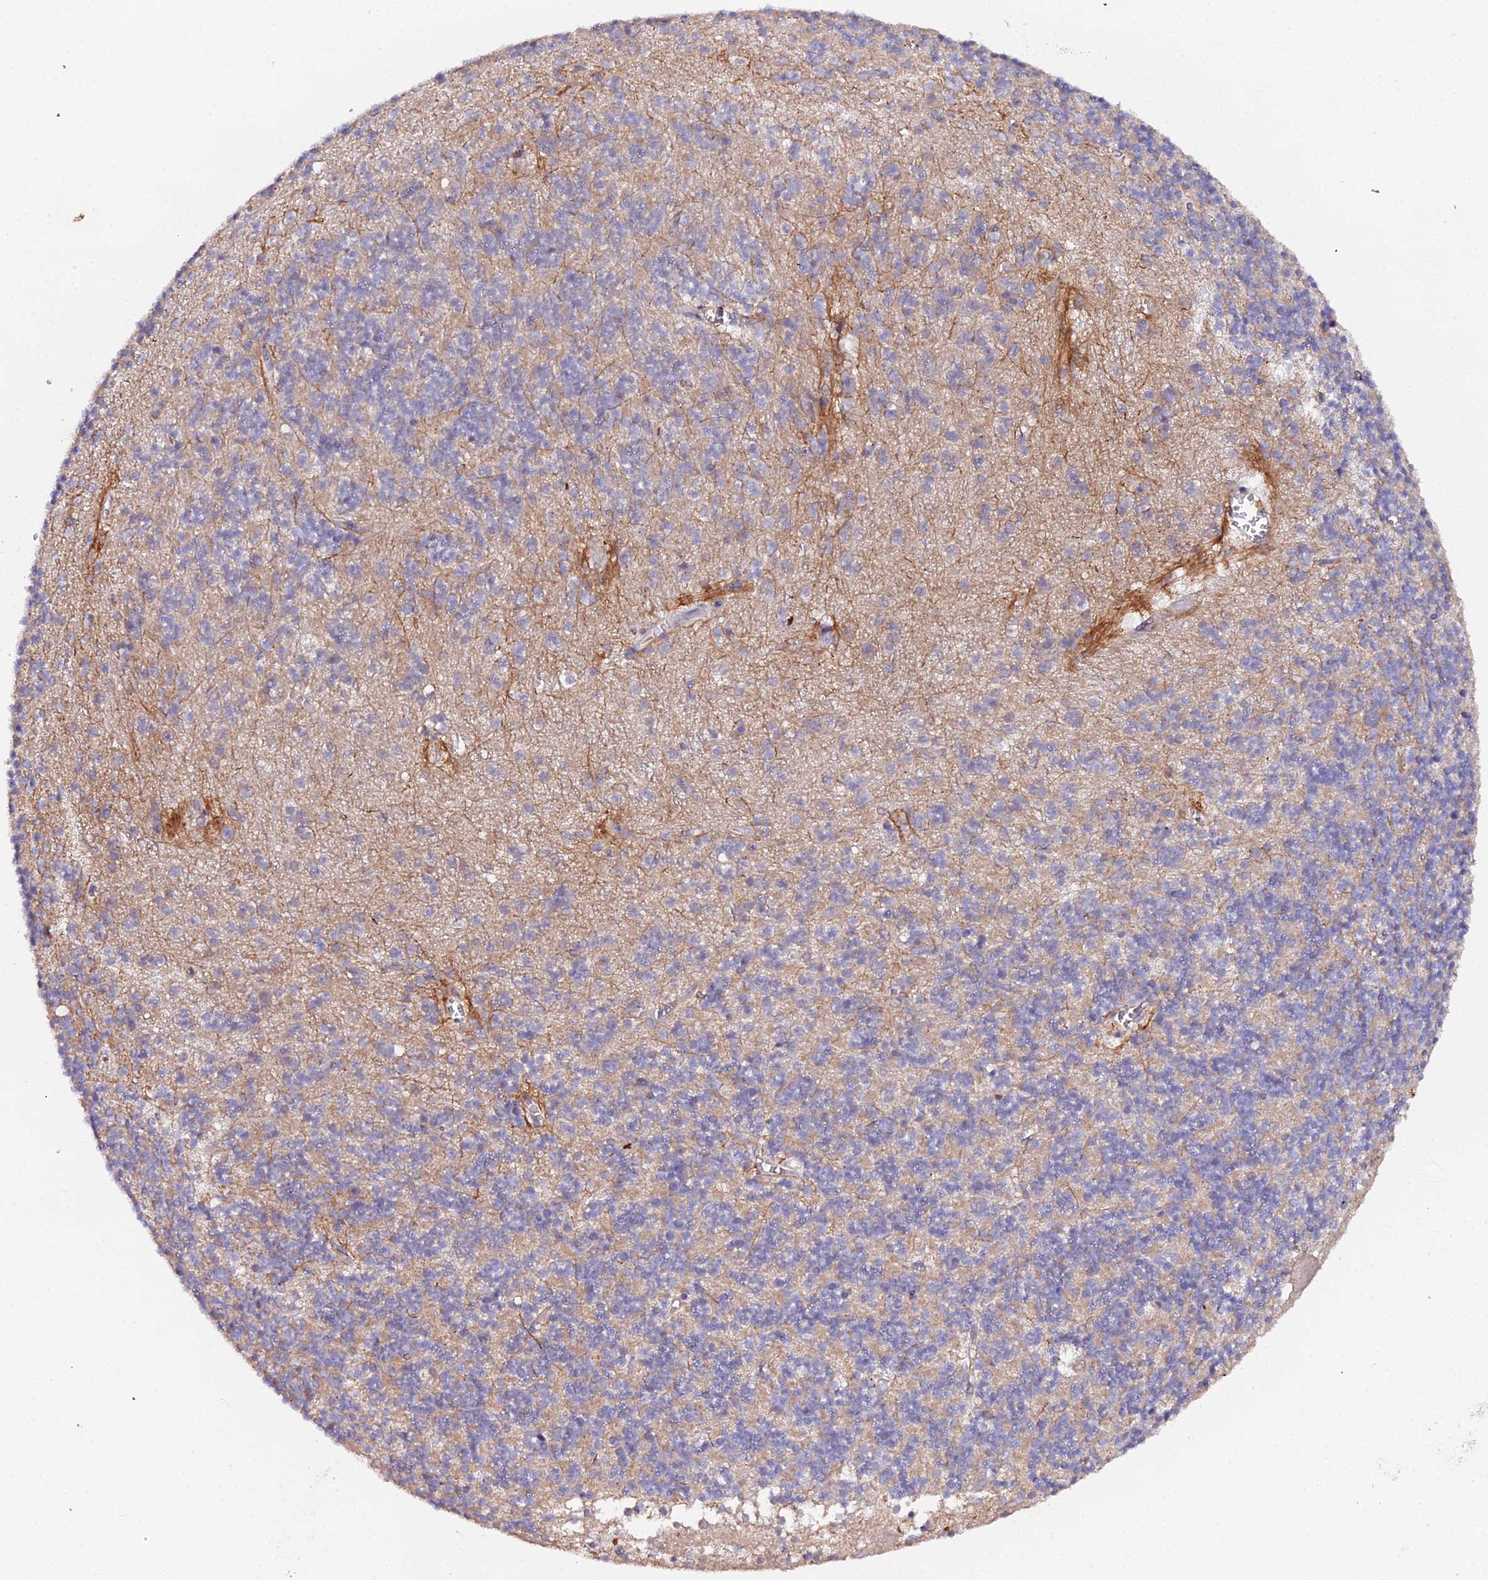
{"staining": {"intensity": "moderate", "quantity": "25%-75%", "location": "cytoplasmic/membranous"}, "tissue": "cerebellum", "cell_type": "Cells in granular layer", "image_type": "normal", "snomed": [{"axis": "morphology", "description": "Normal tissue, NOS"}, {"axis": "topography", "description": "Cerebellum"}], "caption": "This is a photomicrograph of immunohistochemistry (IHC) staining of normal cerebellum, which shows moderate positivity in the cytoplasmic/membranous of cells in granular layer.", "gene": "TRIM26", "patient": {"sex": "male", "age": 54}}